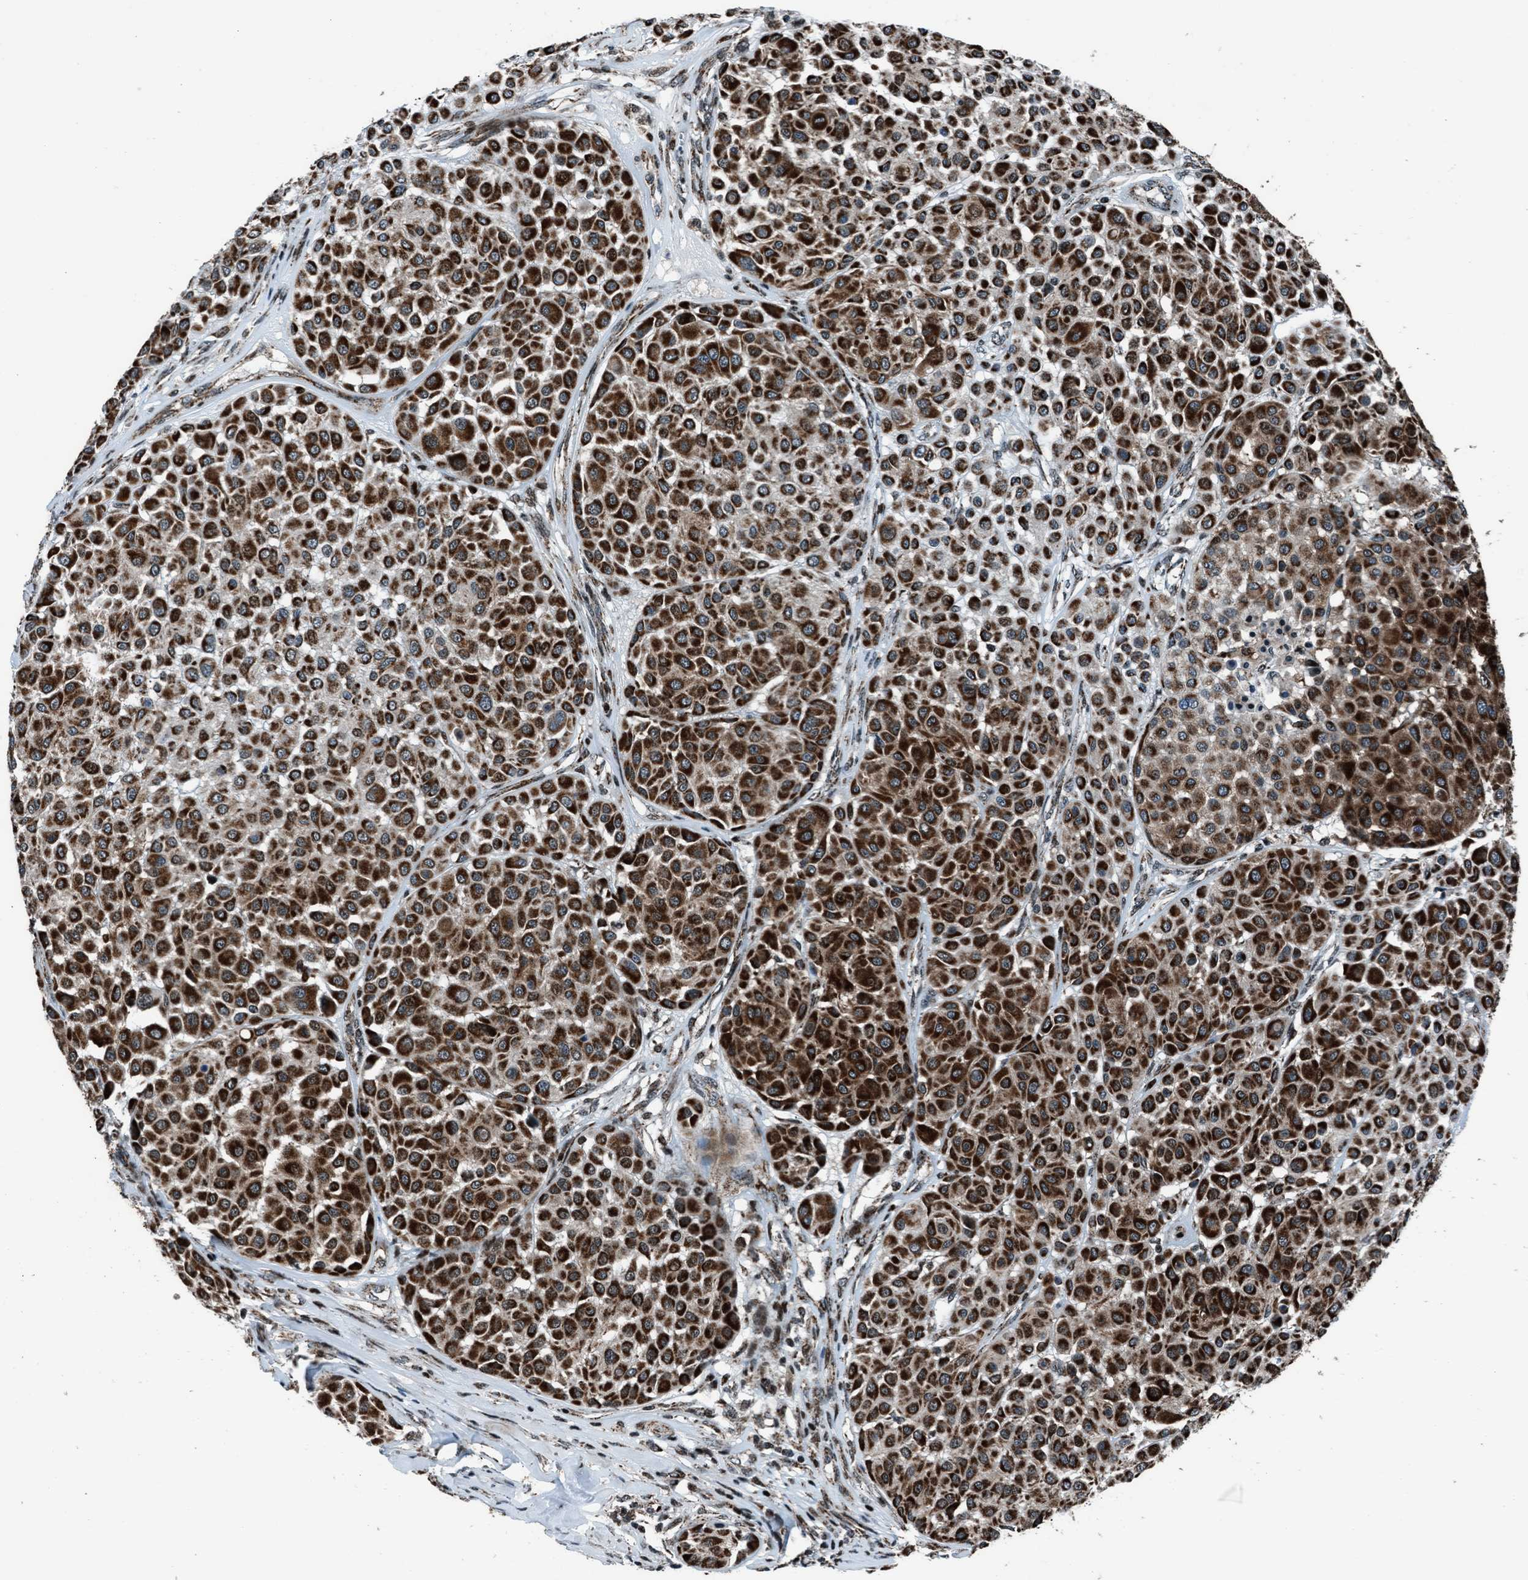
{"staining": {"intensity": "strong", "quantity": ">75%", "location": "cytoplasmic/membranous"}, "tissue": "melanoma", "cell_type": "Tumor cells", "image_type": "cancer", "snomed": [{"axis": "morphology", "description": "Malignant melanoma, Metastatic site"}, {"axis": "topography", "description": "Soft tissue"}], "caption": "Protein staining shows strong cytoplasmic/membranous expression in about >75% of tumor cells in malignant melanoma (metastatic site). The protein of interest is shown in brown color, while the nuclei are stained blue.", "gene": "MORC3", "patient": {"sex": "male", "age": 41}}